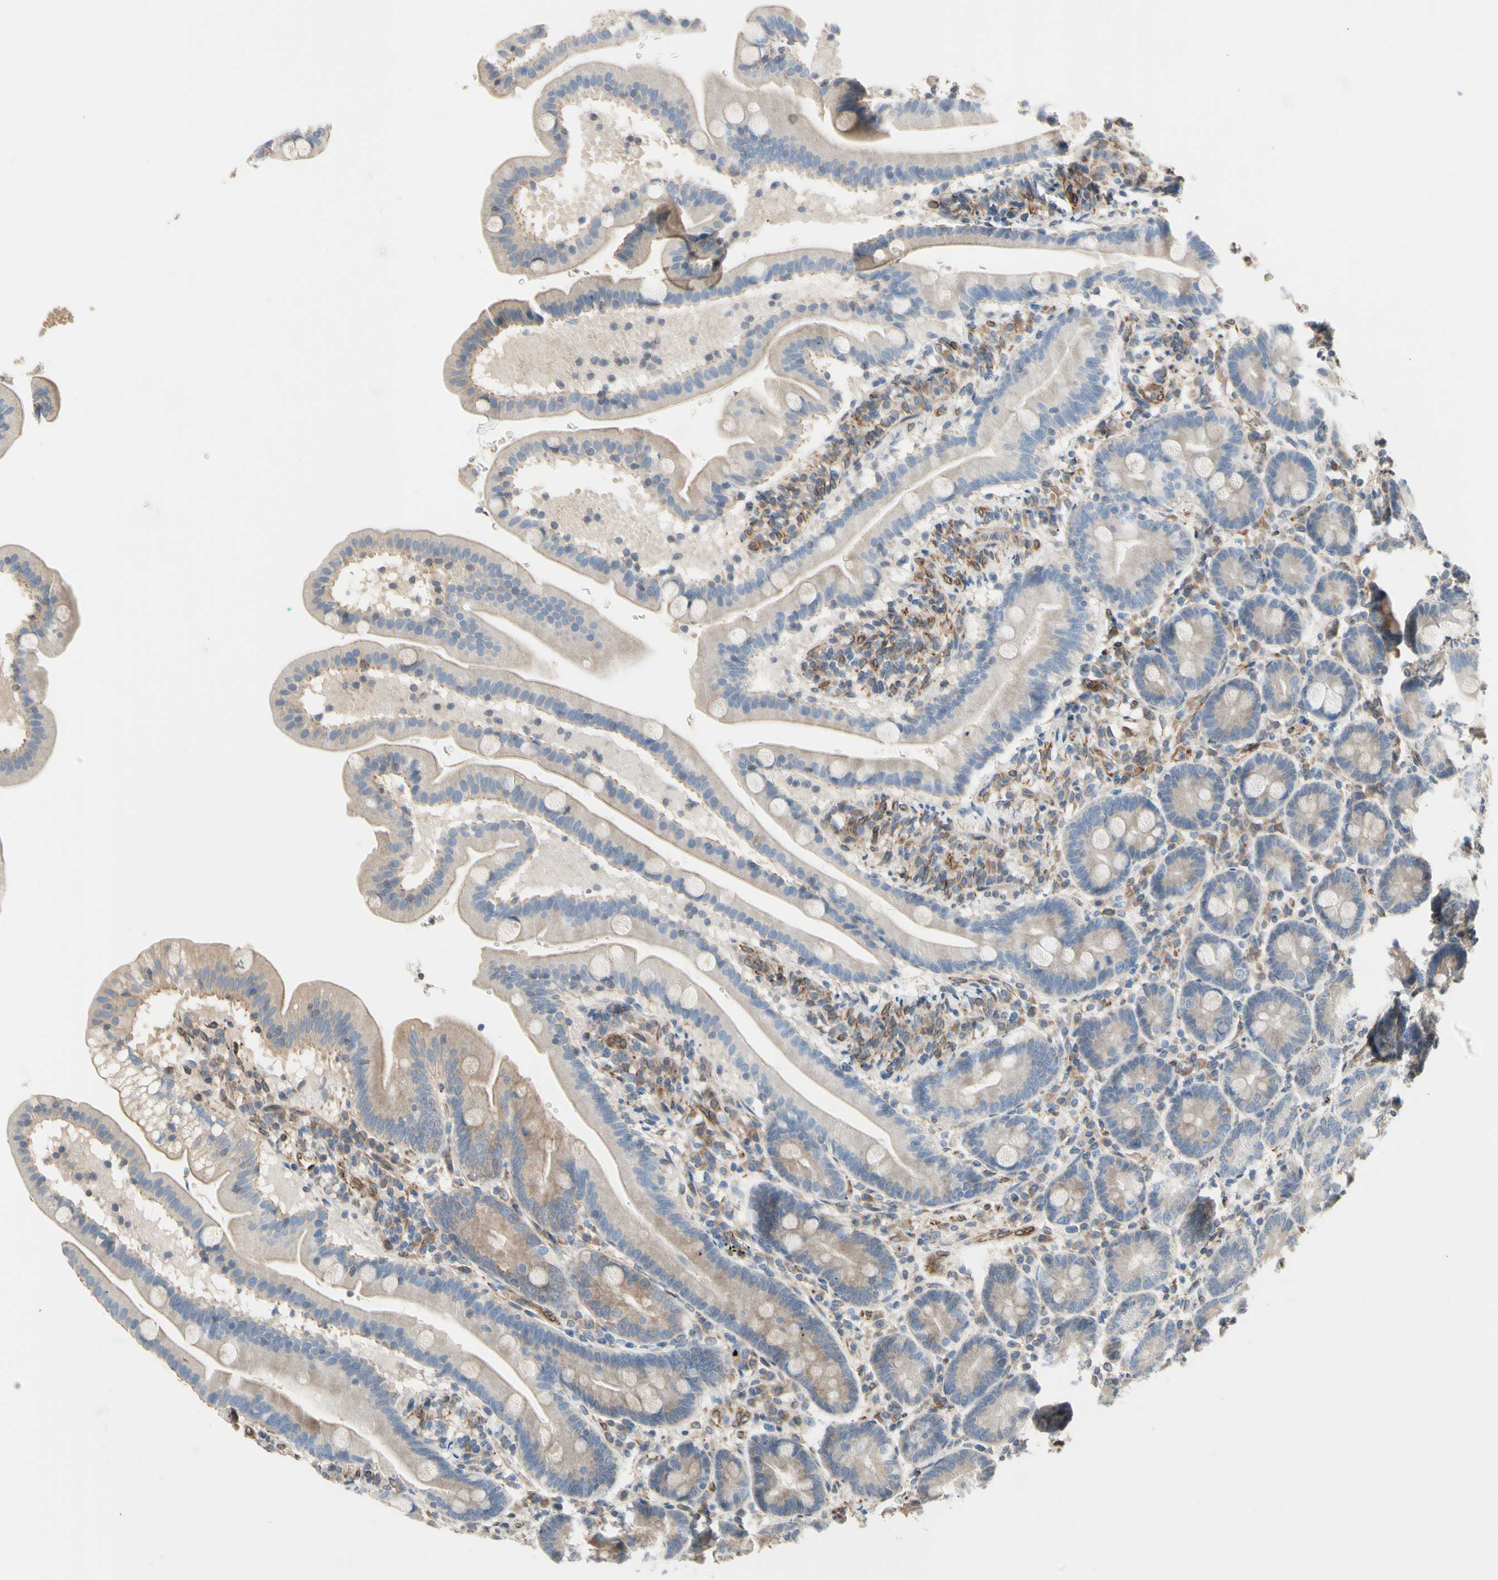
{"staining": {"intensity": "weak", "quantity": "25%-75%", "location": "cytoplasmic/membranous"}, "tissue": "duodenum", "cell_type": "Glandular cells", "image_type": "normal", "snomed": [{"axis": "morphology", "description": "Normal tissue, NOS"}, {"axis": "topography", "description": "Duodenum"}], "caption": "Protein analysis of normal duodenum shows weak cytoplasmic/membranous positivity in about 25%-75% of glandular cells. The protein of interest is shown in brown color, while the nuclei are stained blue.", "gene": "TRAF2", "patient": {"sex": "male", "age": 54}}